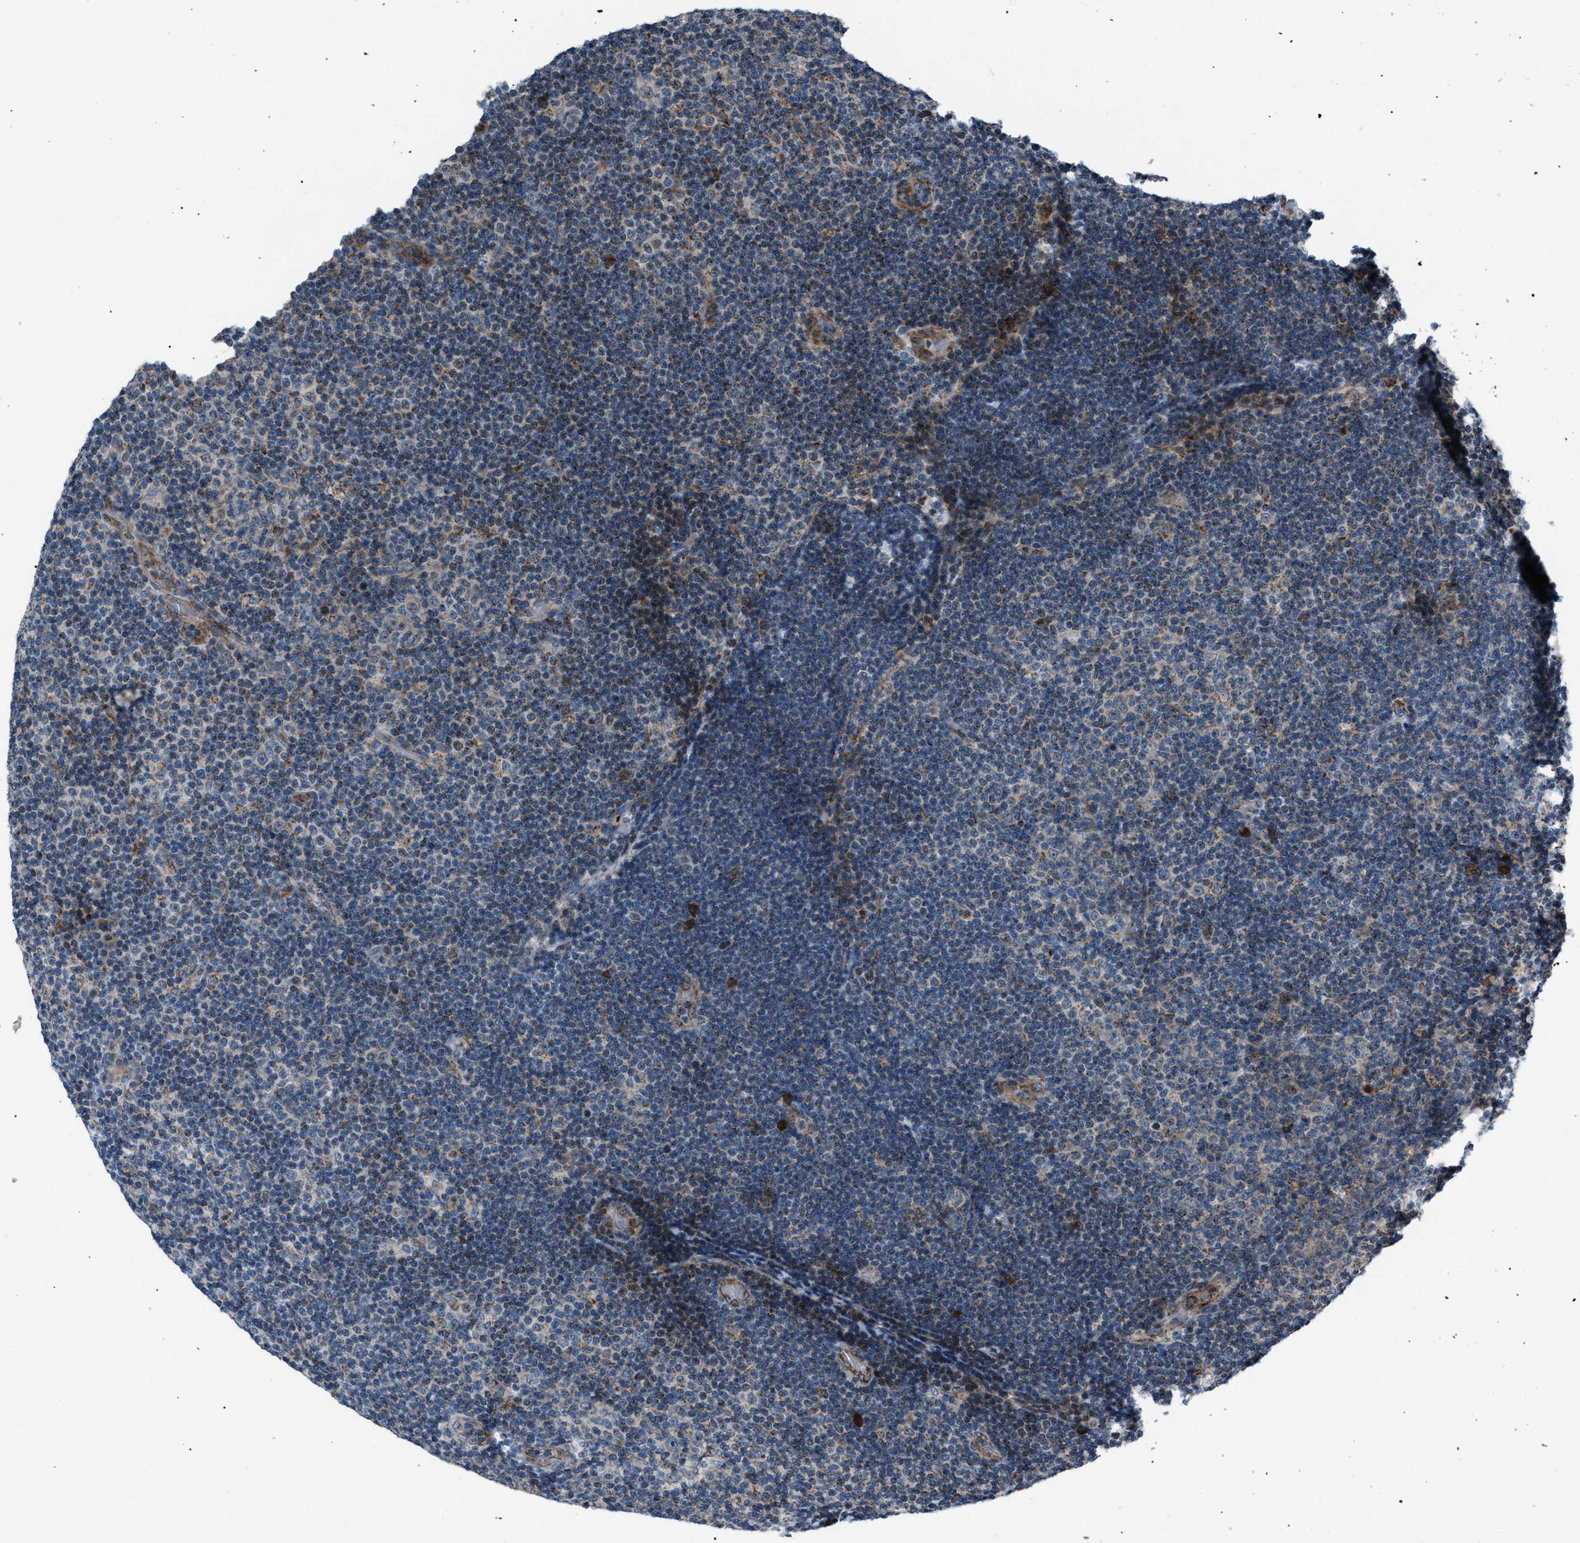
{"staining": {"intensity": "moderate", "quantity": "<25%", "location": "cytoplasmic/membranous"}, "tissue": "lymphoma", "cell_type": "Tumor cells", "image_type": "cancer", "snomed": [{"axis": "morphology", "description": "Malignant lymphoma, non-Hodgkin's type, Low grade"}, {"axis": "topography", "description": "Lymph node"}], "caption": "Protein positivity by IHC exhibits moderate cytoplasmic/membranous expression in approximately <25% of tumor cells in lymphoma.", "gene": "AGO2", "patient": {"sex": "male", "age": 83}}